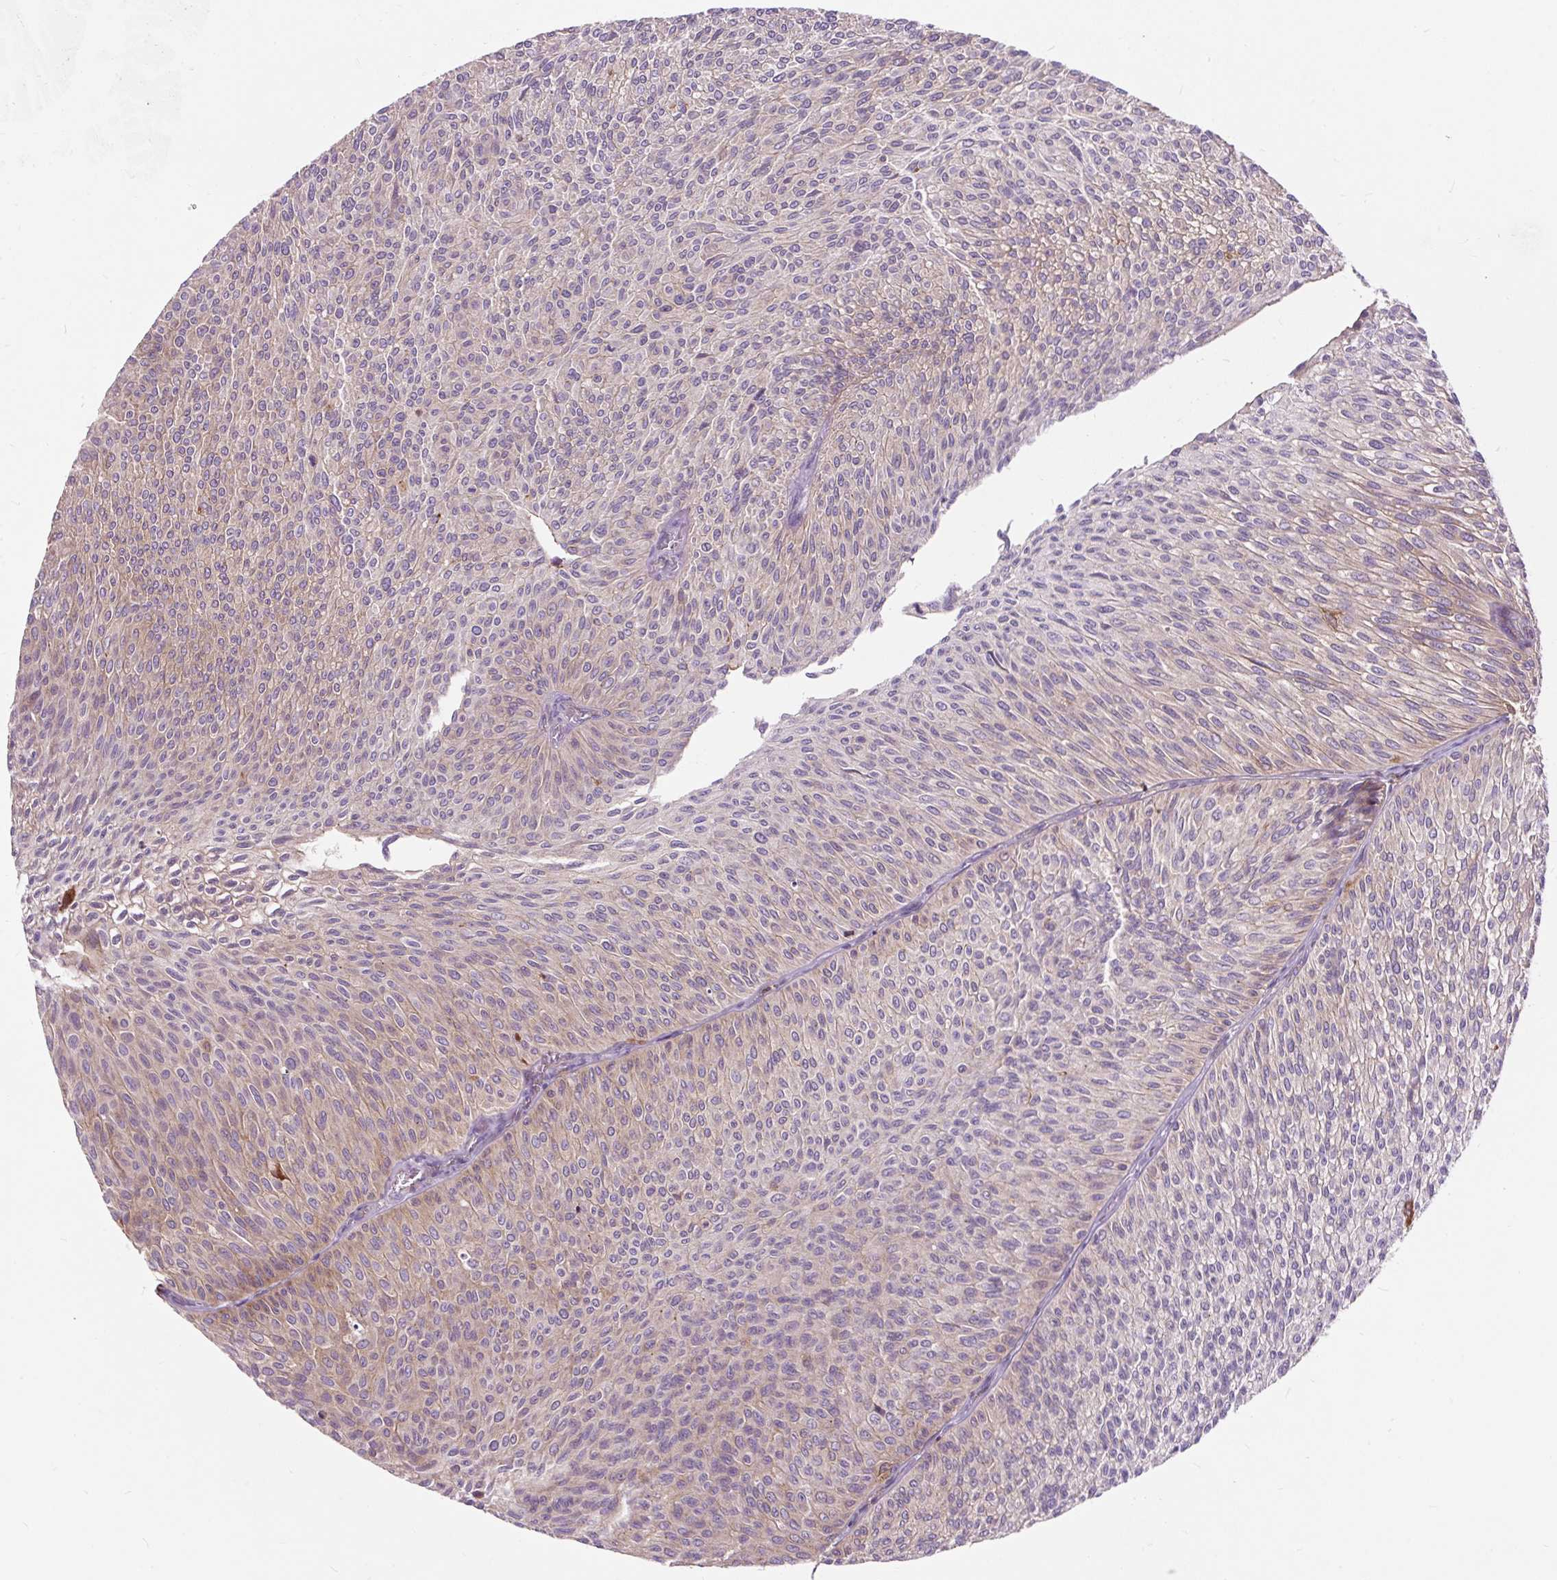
{"staining": {"intensity": "weak", "quantity": "25%-75%", "location": "cytoplasmic/membranous"}, "tissue": "urothelial cancer", "cell_type": "Tumor cells", "image_type": "cancer", "snomed": [{"axis": "morphology", "description": "Urothelial carcinoma, Low grade"}, {"axis": "topography", "description": "Urinary bladder"}], "caption": "DAB immunohistochemical staining of human urothelial cancer displays weak cytoplasmic/membranous protein positivity in about 25%-75% of tumor cells. Nuclei are stained in blue.", "gene": "CISD3", "patient": {"sex": "male", "age": 91}}